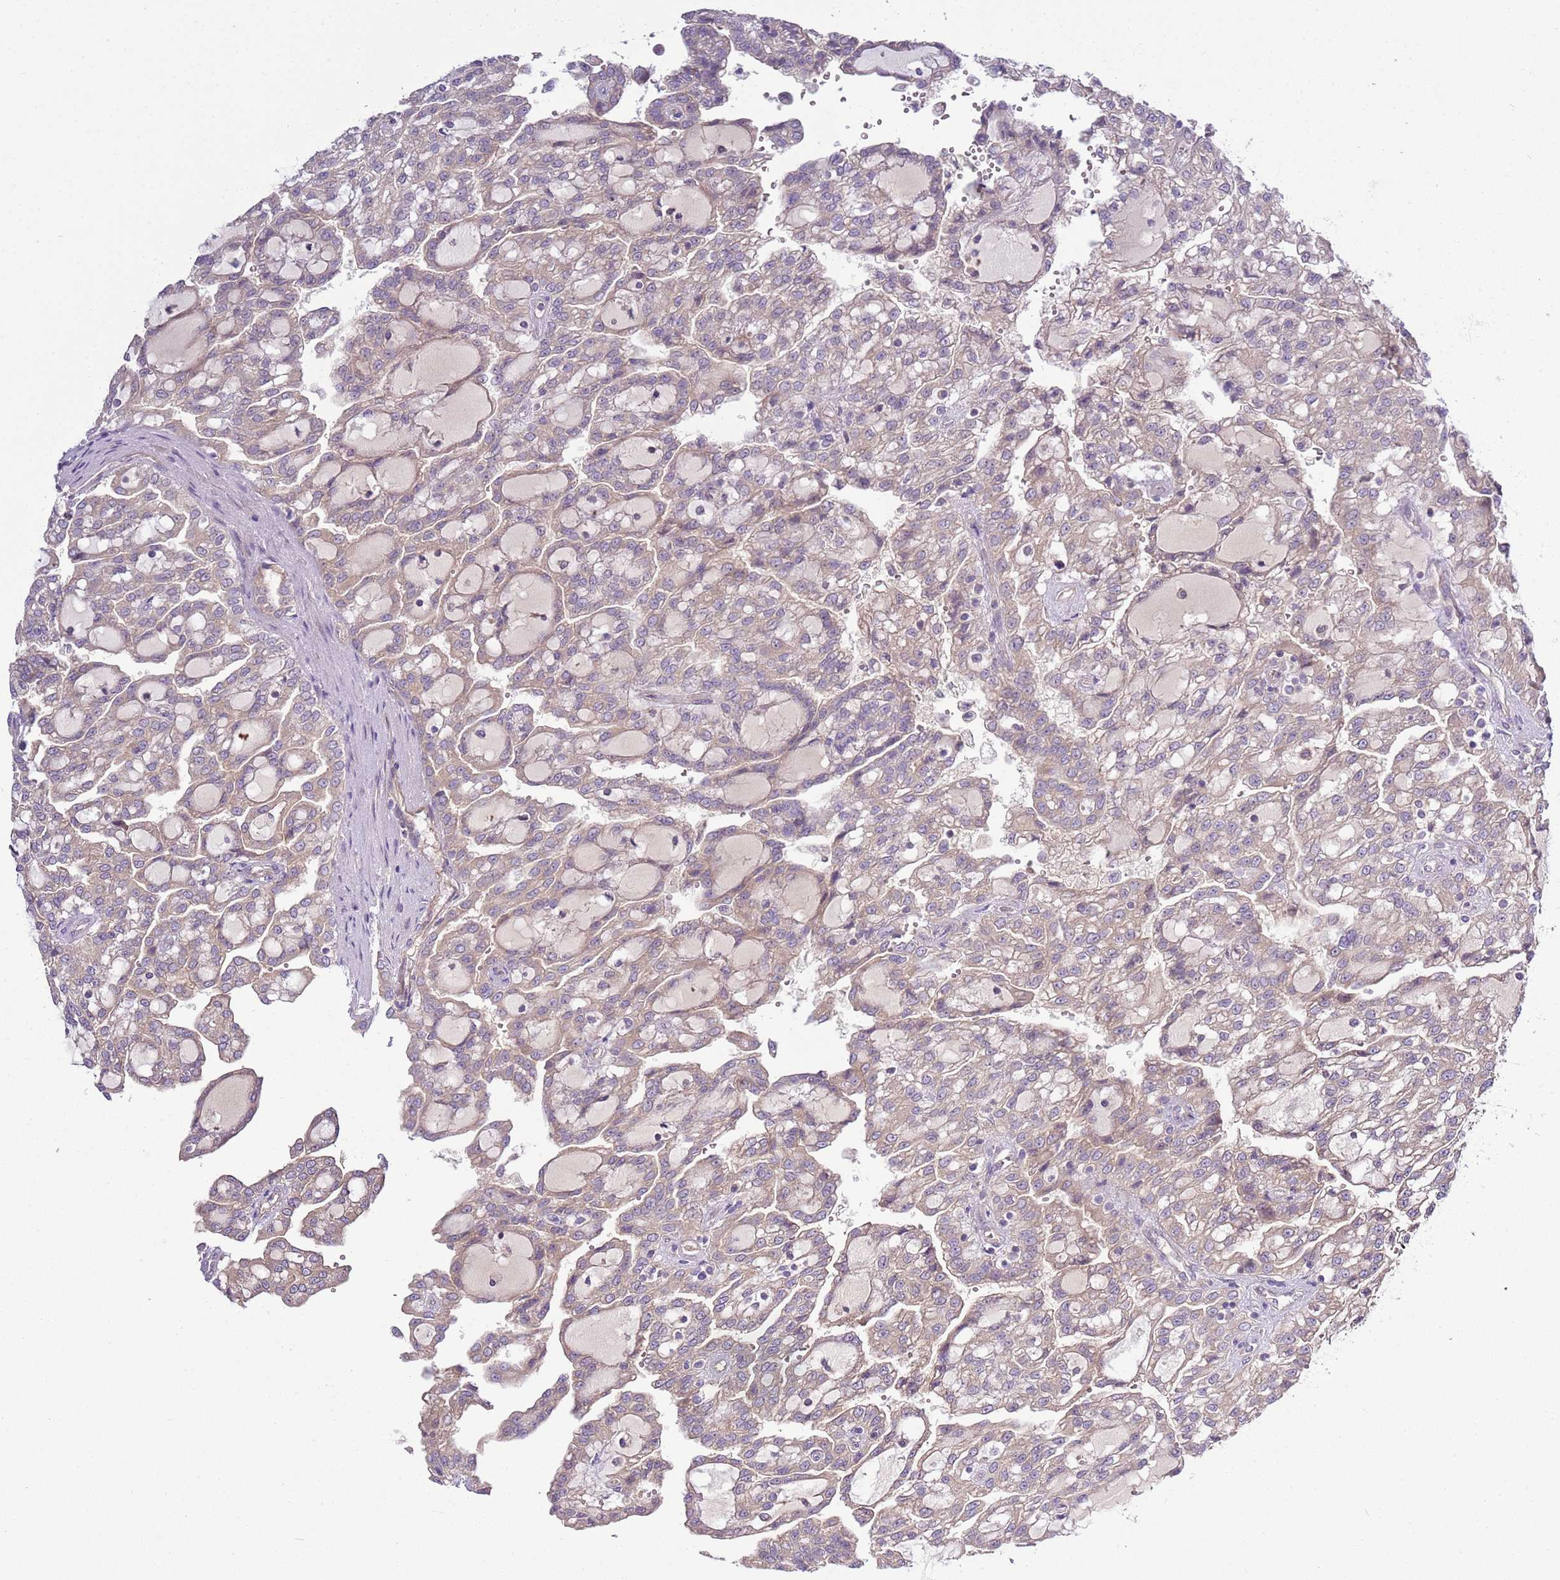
{"staining": {"intensity": "weak", "quantity": "<25%", "location": "cytoplasmic/membranous"}, "tissue": "renal cancer", "cell_type": "Tumor cells", "image_type": "cancer", "snomed": [{"axis": "morphology", "description": "Adenocarcinoma, NOS"}, {"axis": "topography", "description": "Kidney"}], "caption": "IHC of human renal cancer (adenocarcinoma) displays no staining in tumor cells.", "gene": "GNL1", "patient": {"sex": "male", "age": 63}}